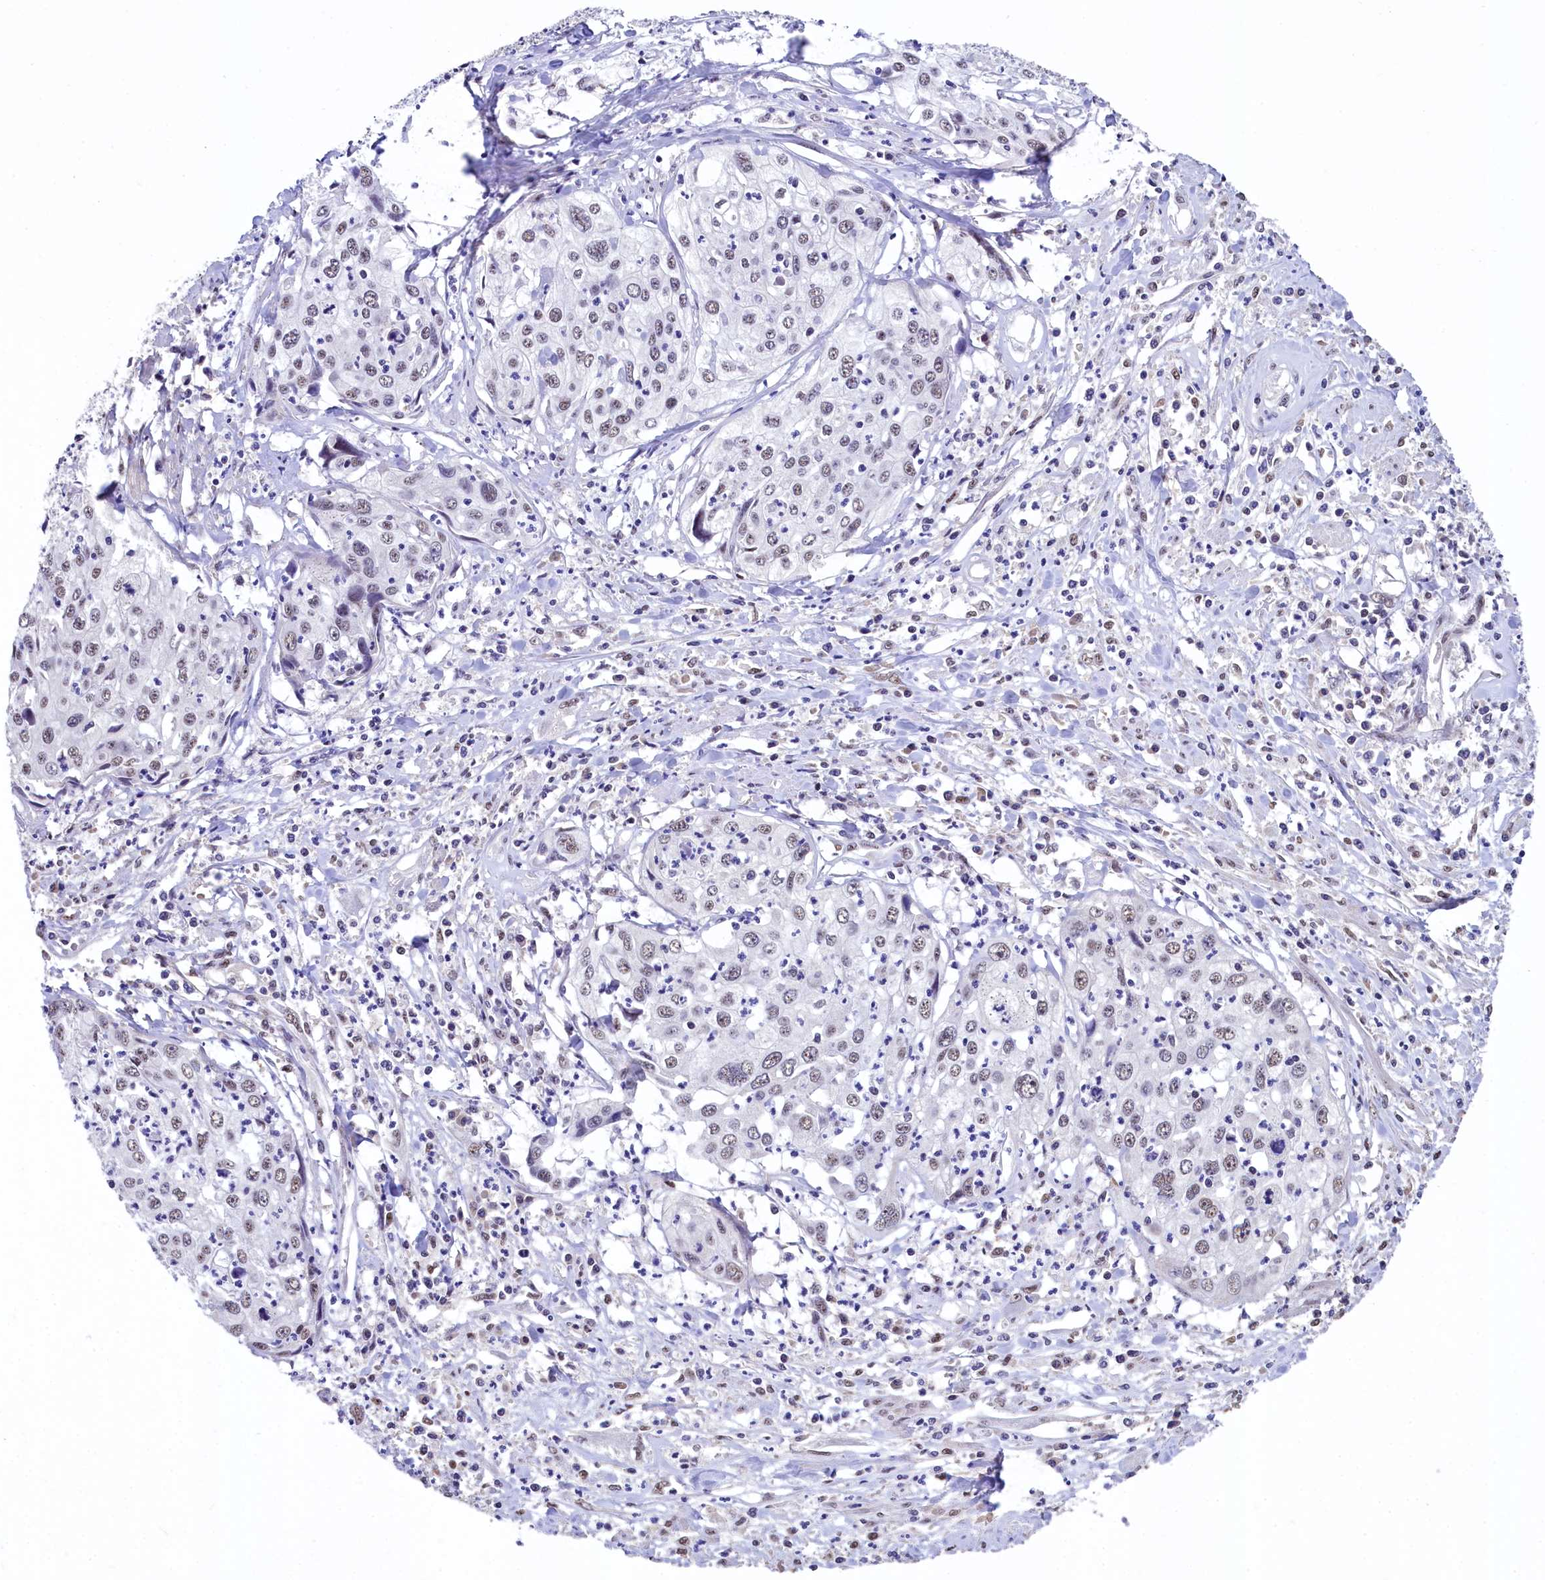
{"staining": {"intensity": "weak", "quantity": "25%-75%", "location": "nuclear"}, "tissue": "cervical cancer", "cell_type": "Tumor cells", "image_type": "cancer", "snomed": [{"axis": "morphology", "description": "Squamous cell carcinoma, NOS"}, {"axis": "topography", "description": "Cervix"}], "caption": "This photomicrograph exhibits cervical cancer stained with IHC to label a protein in brown. The nuclear of tumor cells show weak positivity for the protein. Nuclei are counter-stained blue.", "gene": "HECTD4", "patient": {"sex": "female", "age": 31}}